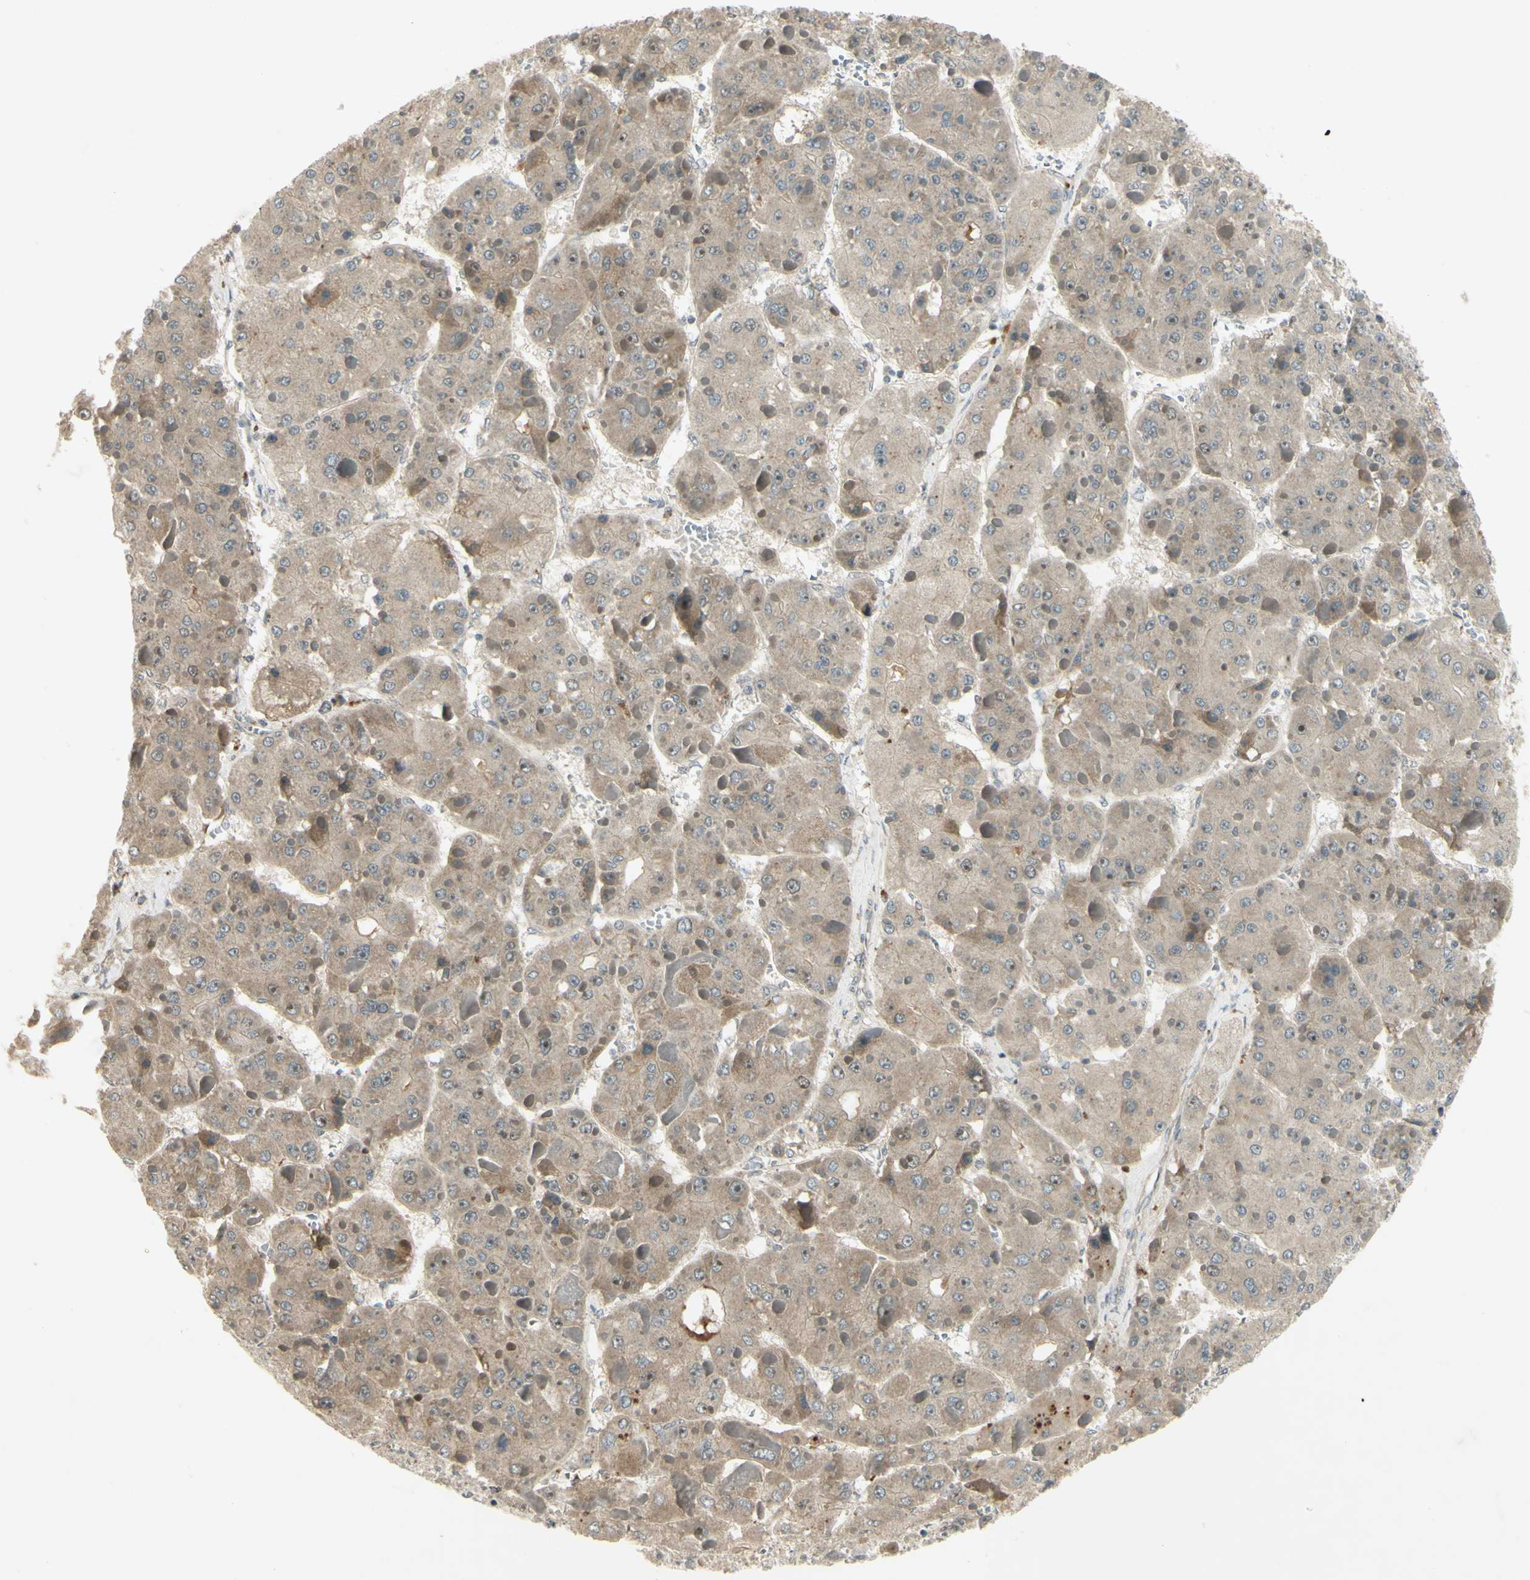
{"staining": {"intensity": "strong", "quantity": "<25%", "location": "nuclear"}, "tissue": "liver cancer", "cell_type": "Tumor cells", "image_type": "cancer", "snomed": [{"axis": "morphology", "description": "Carcinoma, Hepatocellular, NOS"}, {"axis": "topography", "description": "Liver"}], "caption": "A brown stain shows strong nuclear expression of a protein in human hepatocellular carcinoma (liver) tumor cells.", "gene": "RAD18", "patient": {"sex": "female", "age": 73}}